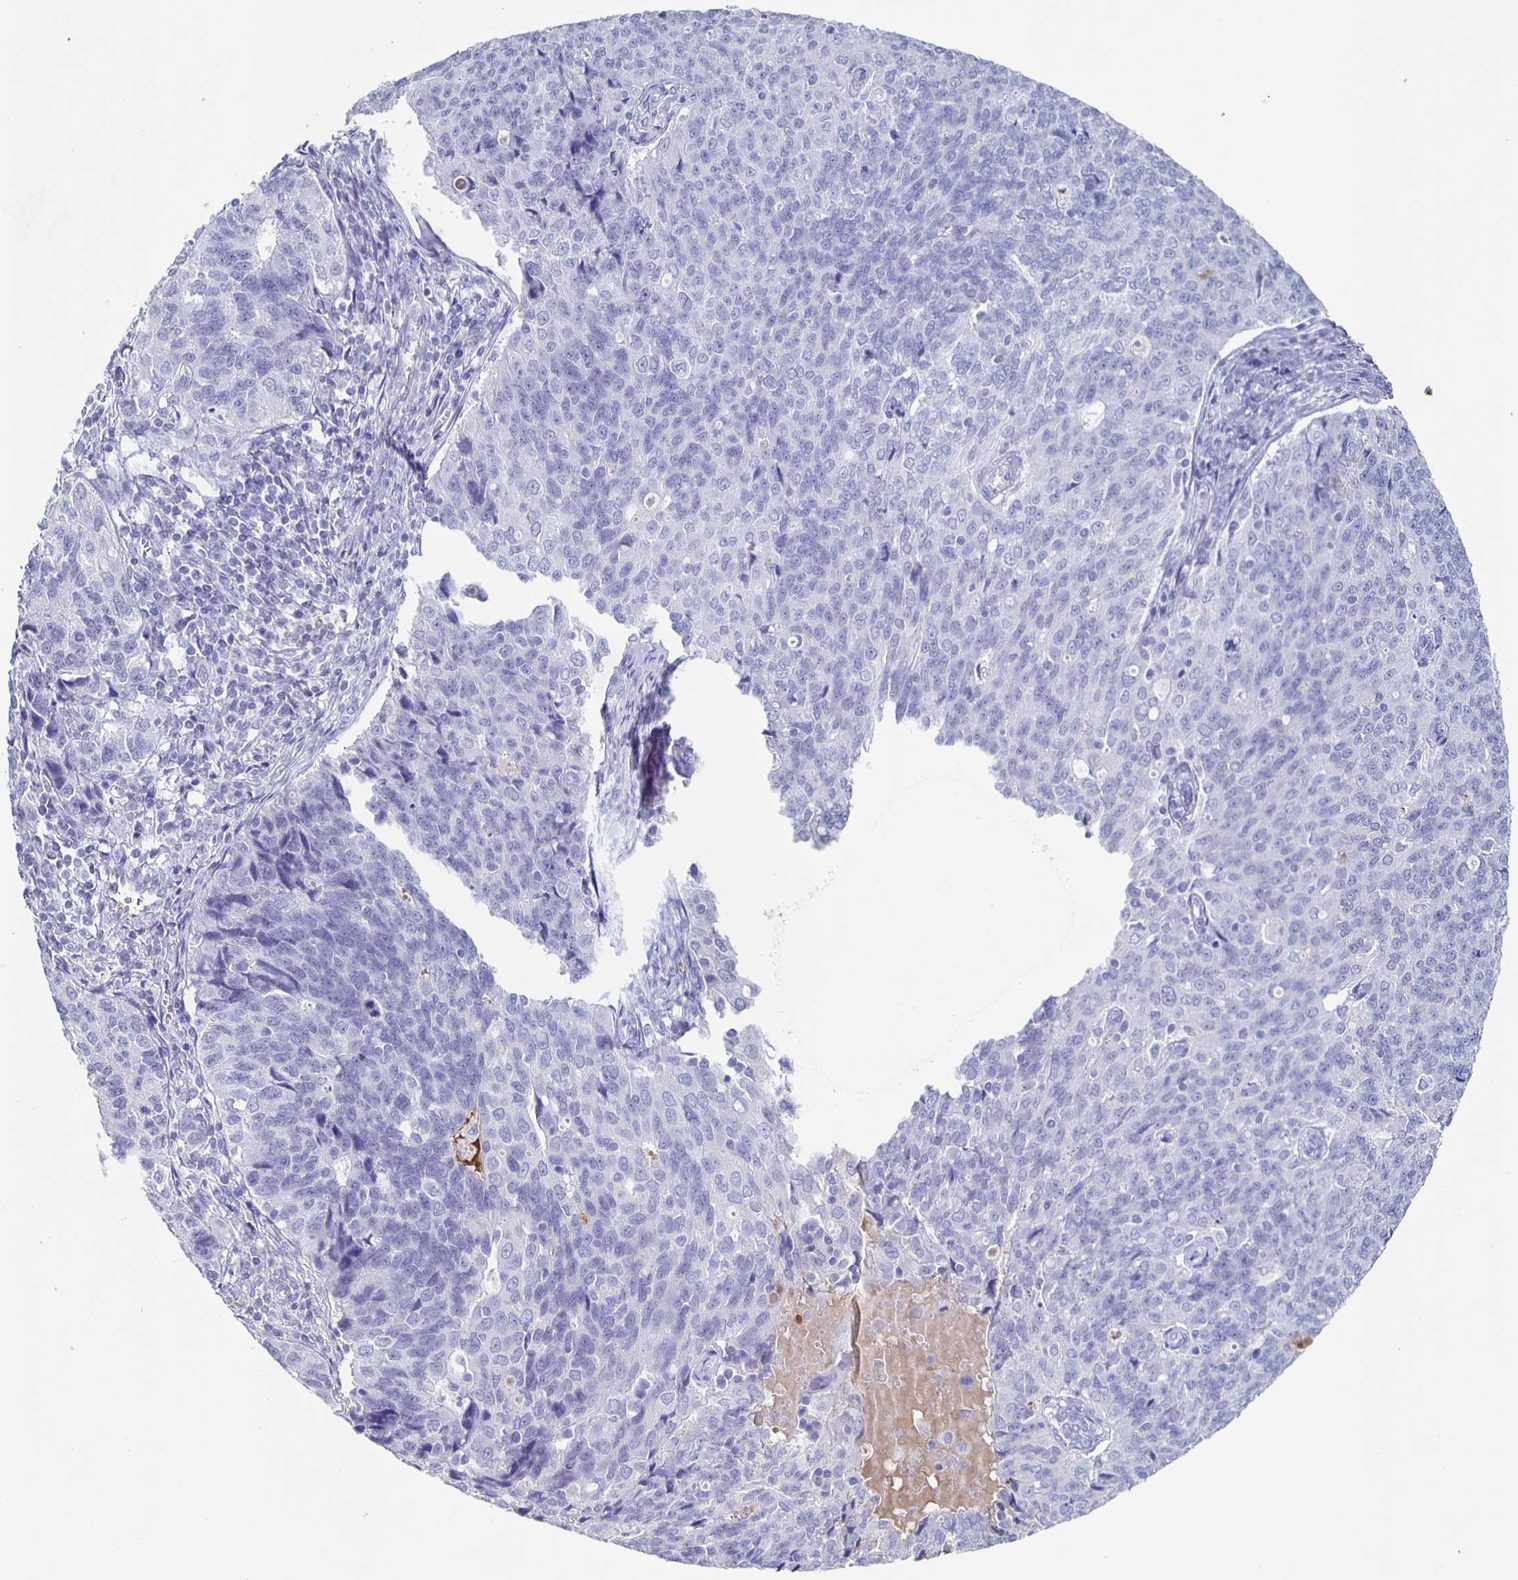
{"staining": {"intensity": "negative", "quantity": "none", "location": "none"}, "tissue": "endometrial cancer", "cell_type": "Tumor cells", "image_type": "cancer", "snomed": [{"axis": "morphology", "description": "Adenocarcinoma, NOS"}, {"axis": "topography", "description": "Endometrium"}], "caption": "High power microscopy histopathology image of an immunohistochemistry (IHC) image of endometrial cancer, revealing no significant positivity in tumor cells.", "gene": "FGA", "patient": {"sex": "female", "age": 43}}